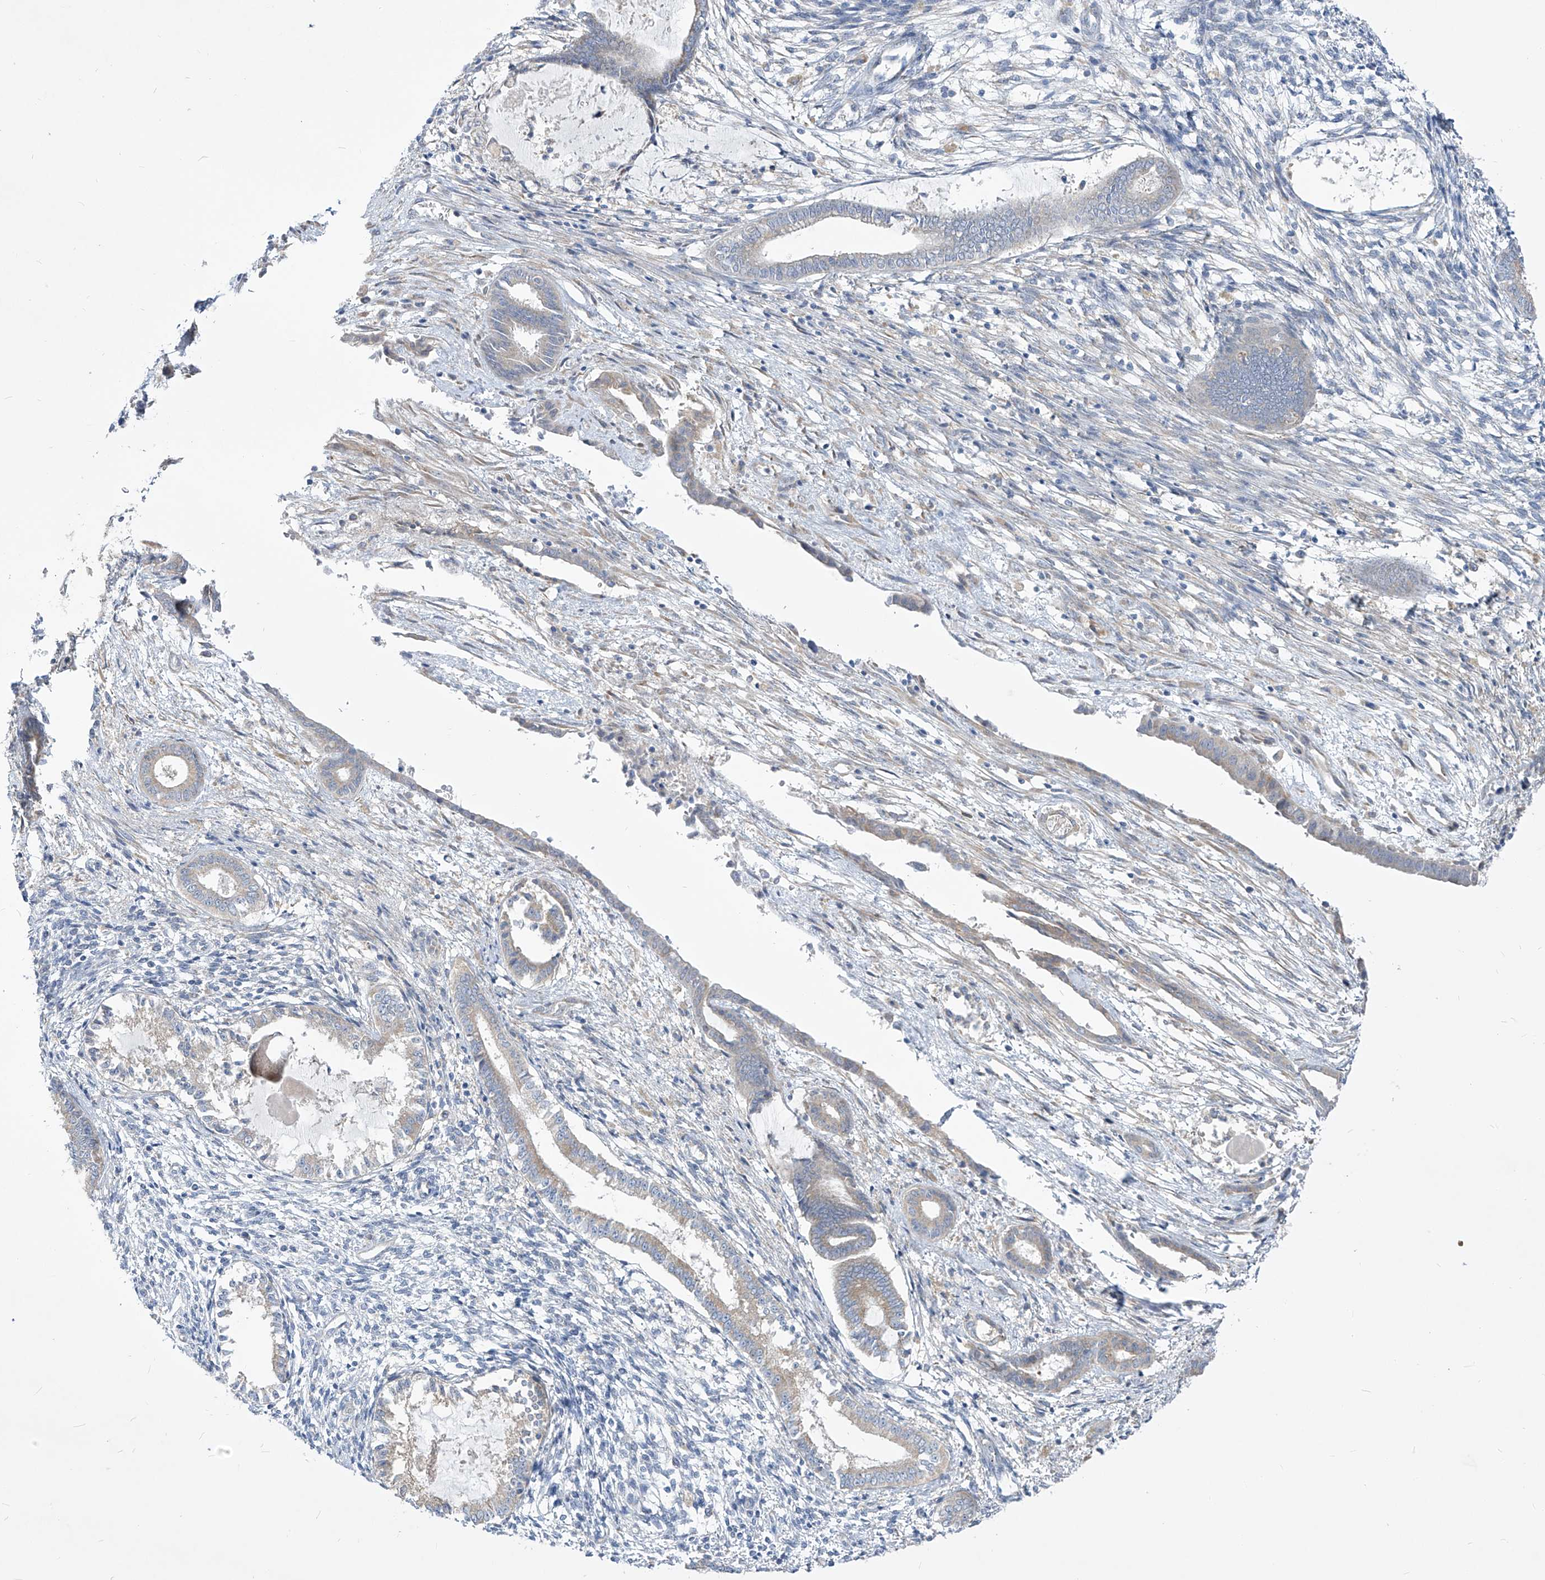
{"staining": {"intensity": "negative", "quantity": "none", "location": "none"}, "tissue": "endometrium", "cell_type": "Cells in endometrial stroma", "image_type": "normal", "snomed": [{"axis": "morphology", "description": "Normal tissue, NOS"}, {"axis": "topography", "description": "Endometrium"}], "caption": "High magnification brightfield microscopy of normal endometrium stained with DAB (3,3'-diaminobenzidine) (brown) and counterstained with hematoxylin (blue): cells in endometrial stroma show no significant positivity.", "gene": "UFL1", "patient": {"sex": "female", "age": 56}}